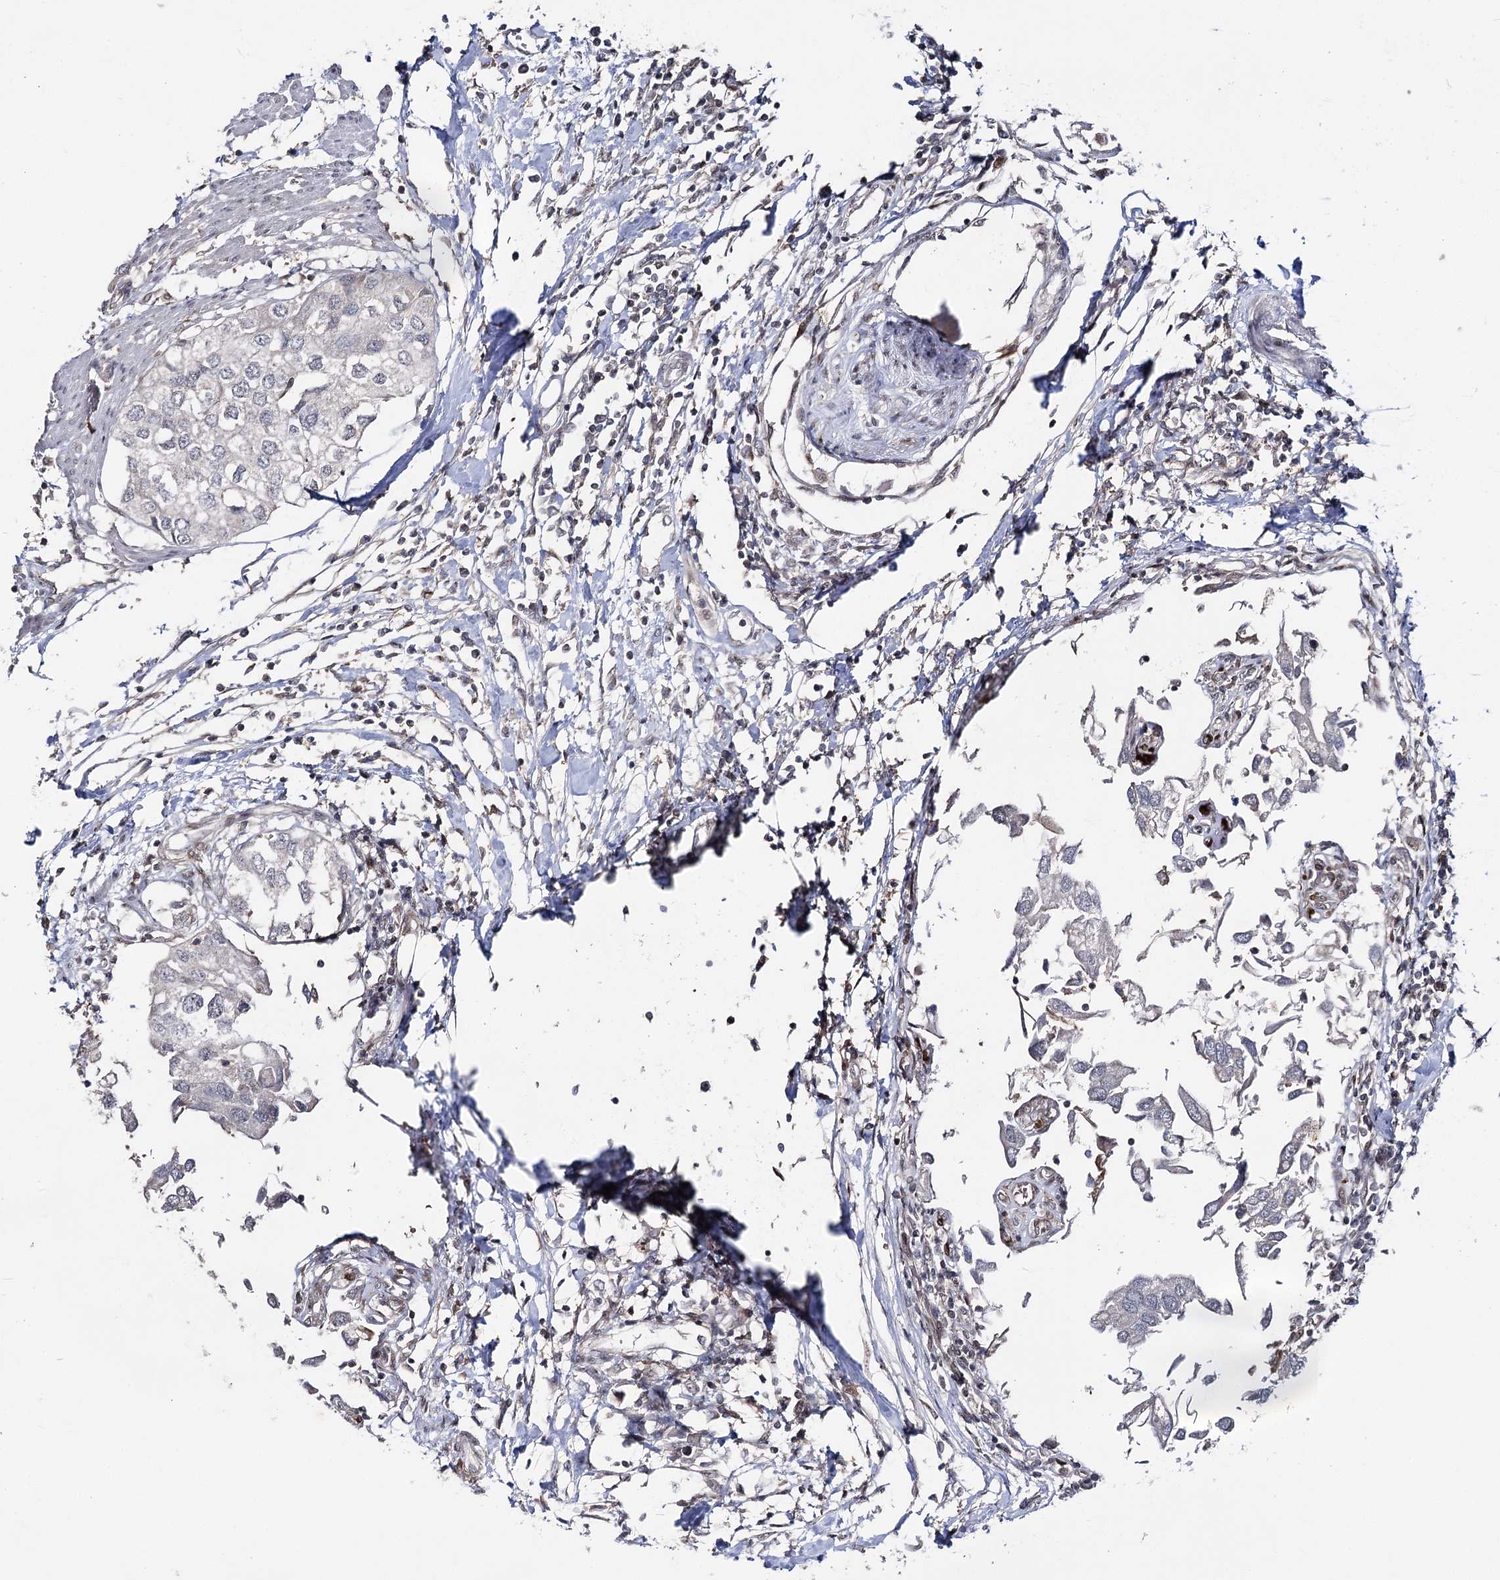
{"staining": {"intensity": "negative", "quantity": "none", "location": "none"}, "tissue": "urothelial cancer", "cell_type": "Tumor cells", "image_type": "cancer", "snomed": [{"axis": "morphology", "description": "Urothelial carcinoma, High grade"}, {"axis": "topography", "description": "Urinary bladder"}], "caption": "This is a histopathology image of immunohistochemistry (IHC) staining of urothelial cancer, which shows no expression in tumor cells.", "gene": "HSD11B2", "patient": {"sex": "male", "age": 64}}